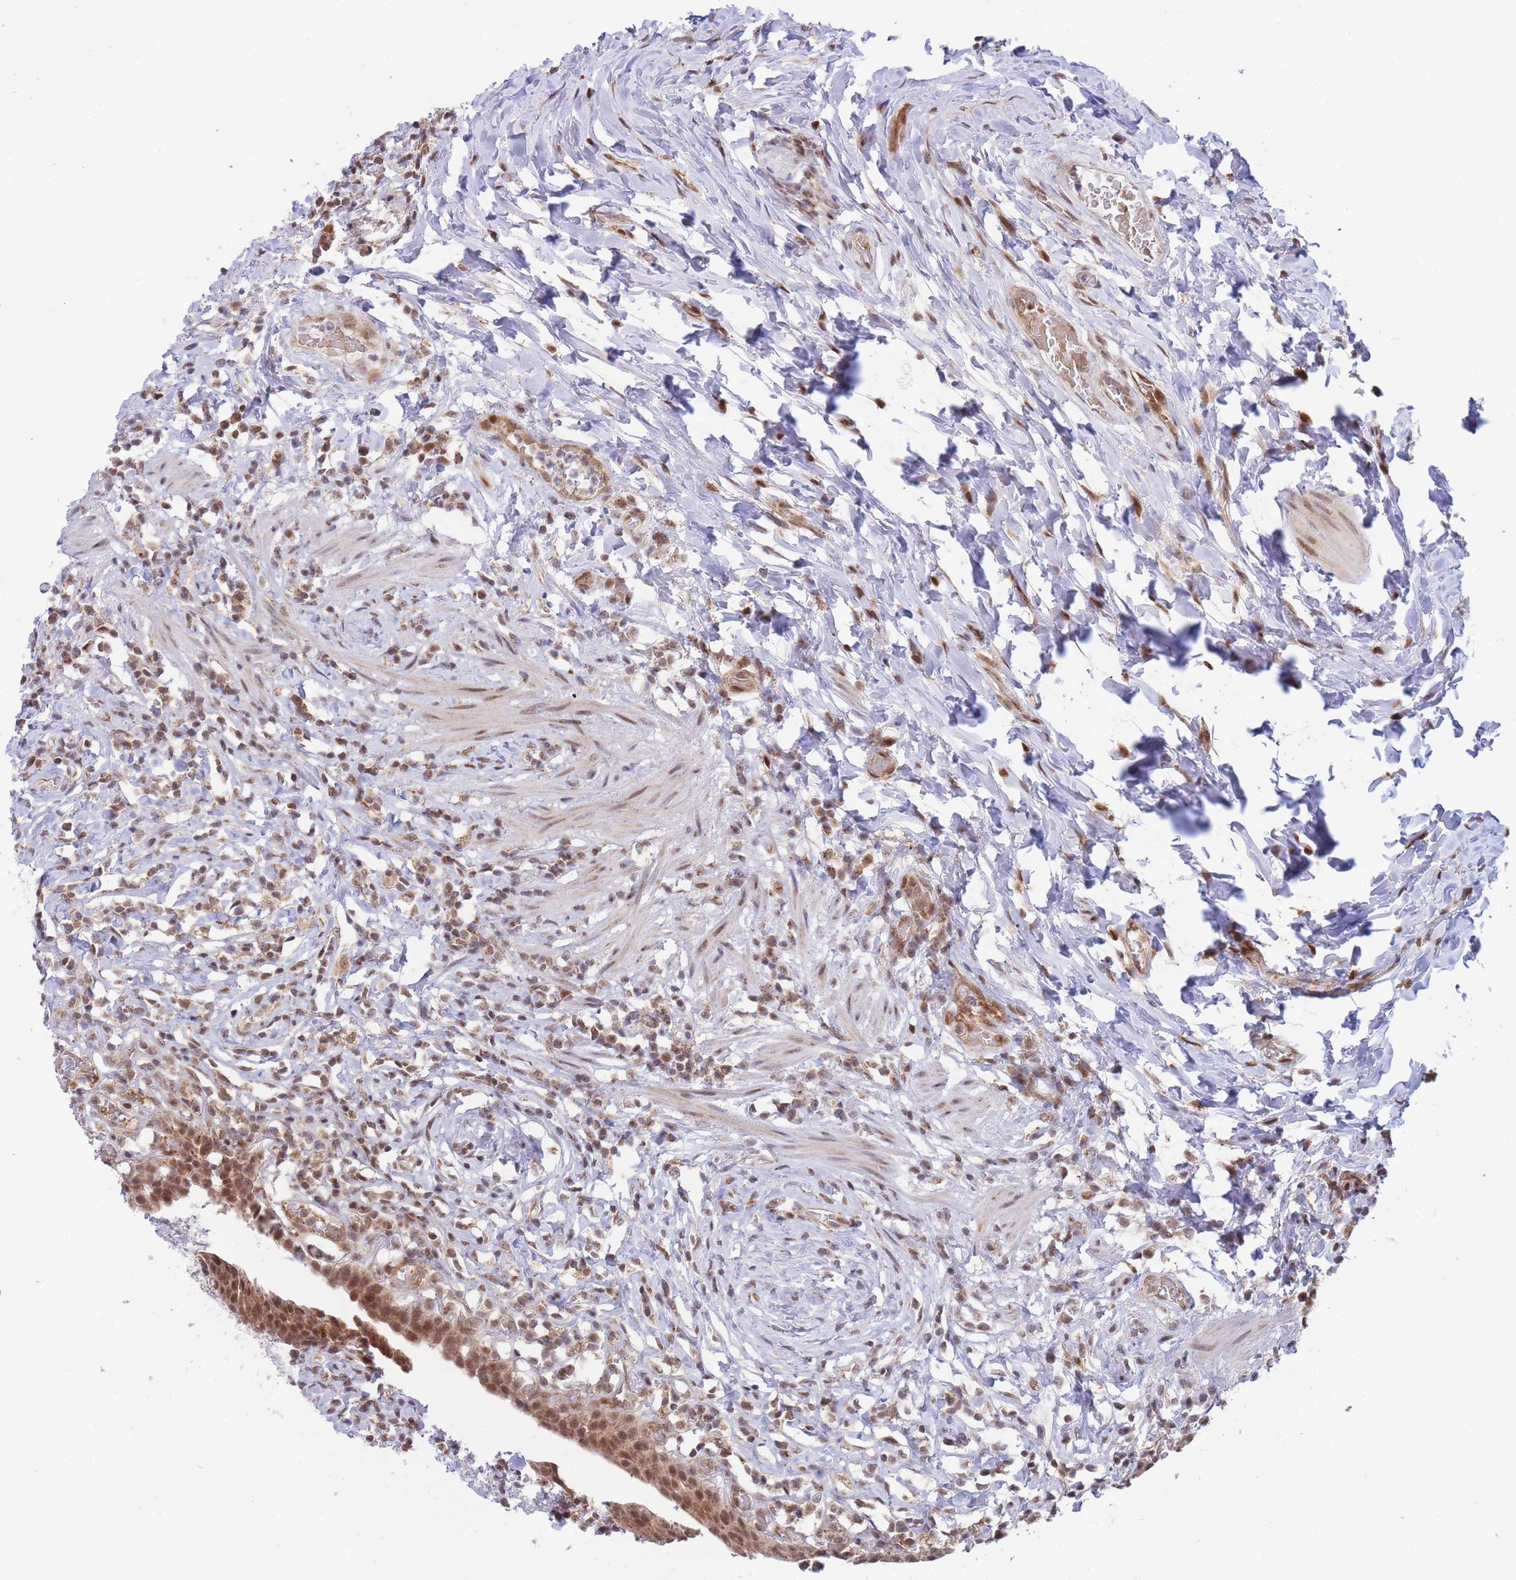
{"staining": {"intensity": "moderate", "quantity": ">75%", "location": "cytoplasmic/membranous,nuclear"}, "tissue": "urinary bladder", "cell_type": "Urothelial cells", "image_type": "normal", "snomed": [{"axis": "morphology", "description": "Normal tissue, NOS"}, {"axis": "morphology", "description": "Inflammation, NOS"}, {"axis": "topography", "description": "Urinary bladder"}], "caption": "This image reveals immunohistochemistry staining of benign urinary bladder, with medium moderate cytoplasmic/membranous,nuclear expression in about >75% of urothelial cells.", "gene": "BOD1L1", "patient": {"sex": "male", "age": 64}}